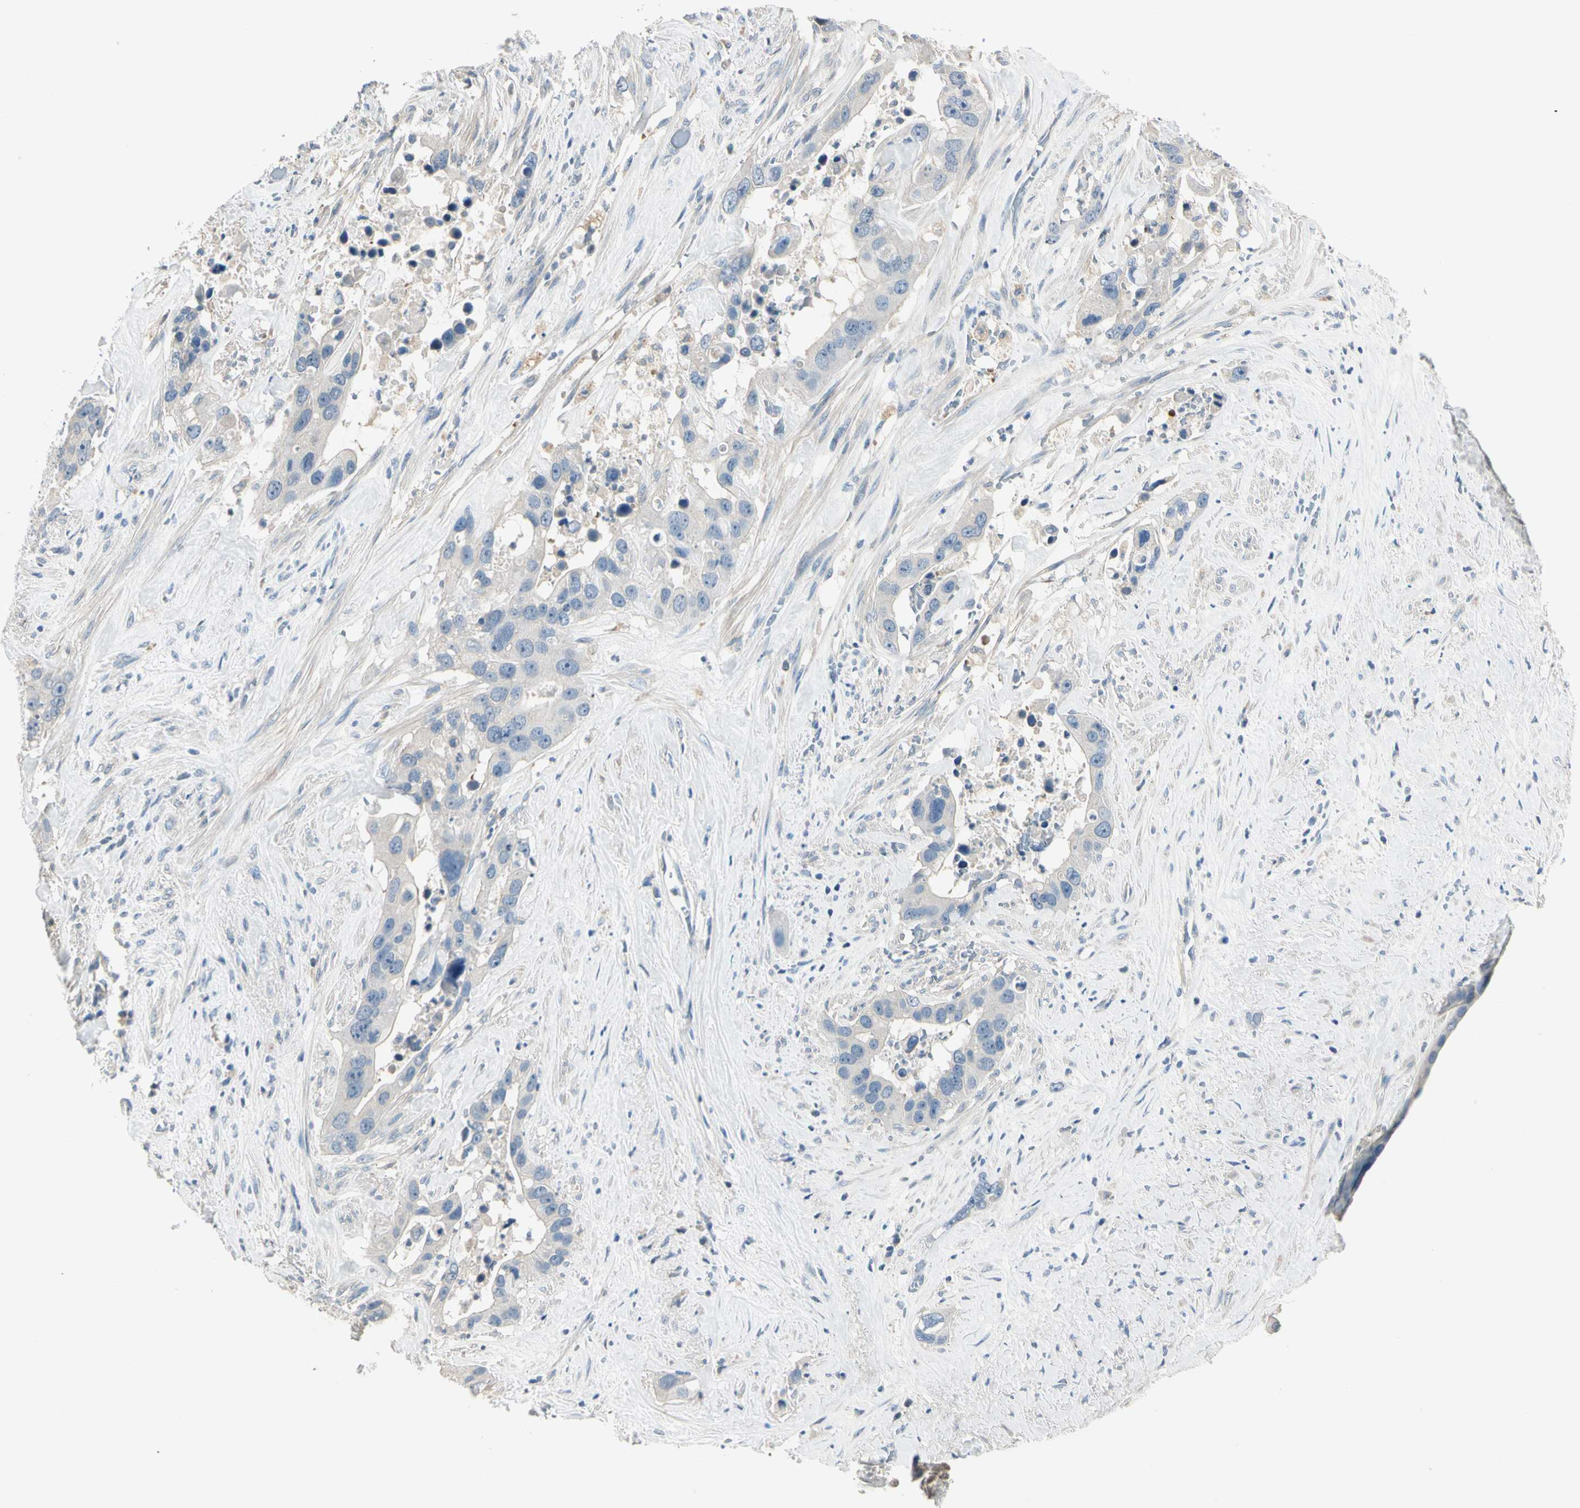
{"staining": {"intensity": "negative", "quantity": "none", "location": "none"}, "tissue": "liver cancer", "cell_type": "Tumor cells", "image_type": "cancer", "snomed": [{"axis": "morphology", "description": "Cholangiocarcinoma"}, {"axis": "topography", "description": "Liver"}], "caption": "The immunohistochemistry image has no significant positivity in tumor cells of liver cancer (cholangiocarcinoma) tissue. (DAB (3,3'-diaminobenzidine) IHC with hematoxylin counter stain).", "gene": "GPR153", "patient": {"sex": "female", "age": 65}}